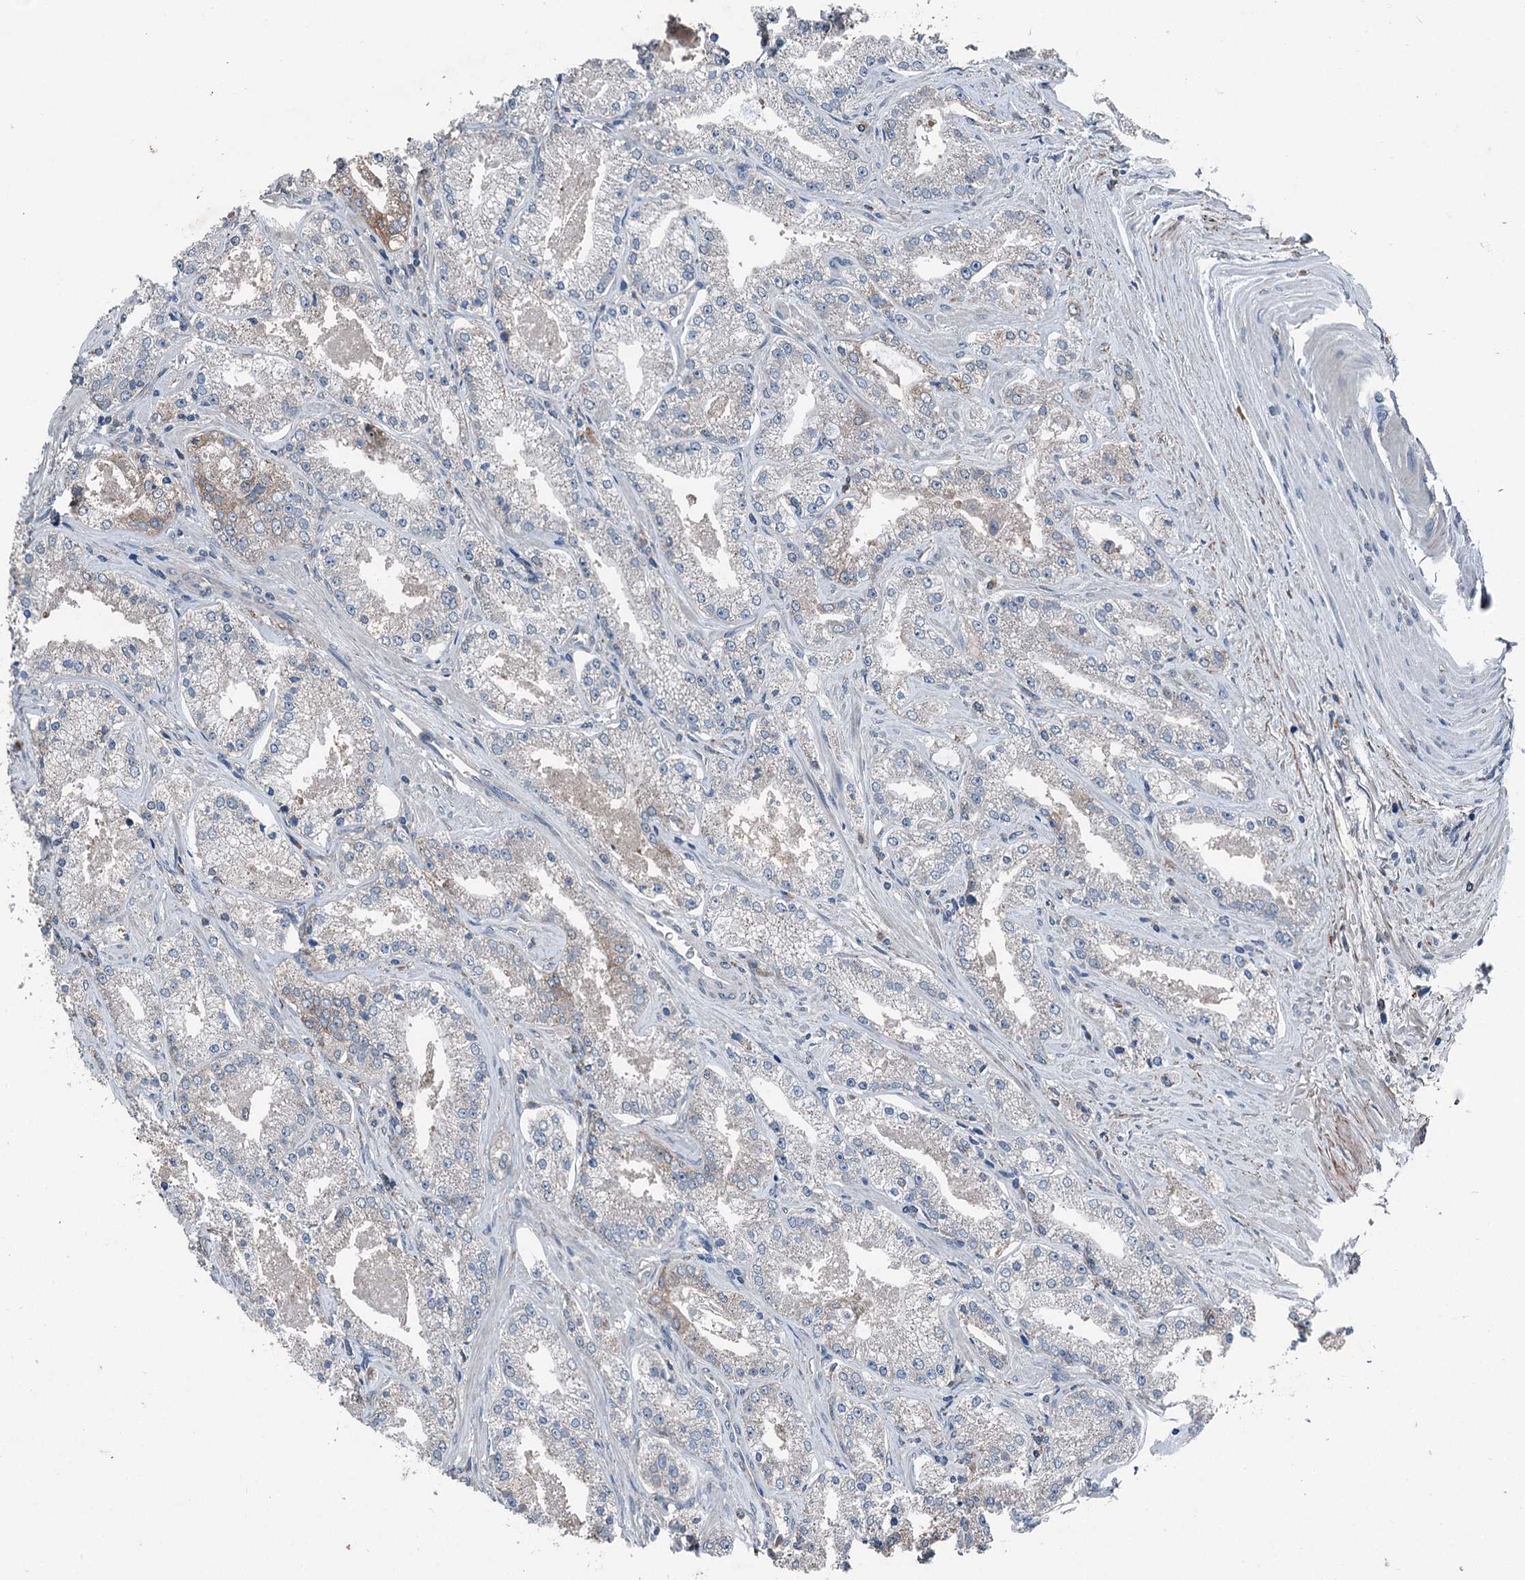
{"staining": {"intensity": "negative", "quantity": "none", "location": "none"}, "tissue": "prostate cancer", "cell_type": "Tumor cells", "image_type": "cancer", "snomed": [{"axis": "morphology", "description": "Adenocarcinoma, Low grade"}, {"axis": "topography", "description": "Prostate"}], "caption": "This is a photomicrograph of immunohistochemistry staining of prostate cancer, which shows no staining in tumor cells.", "gene": "PDSS1", "patient": {"sex": "male", "age": 69}}